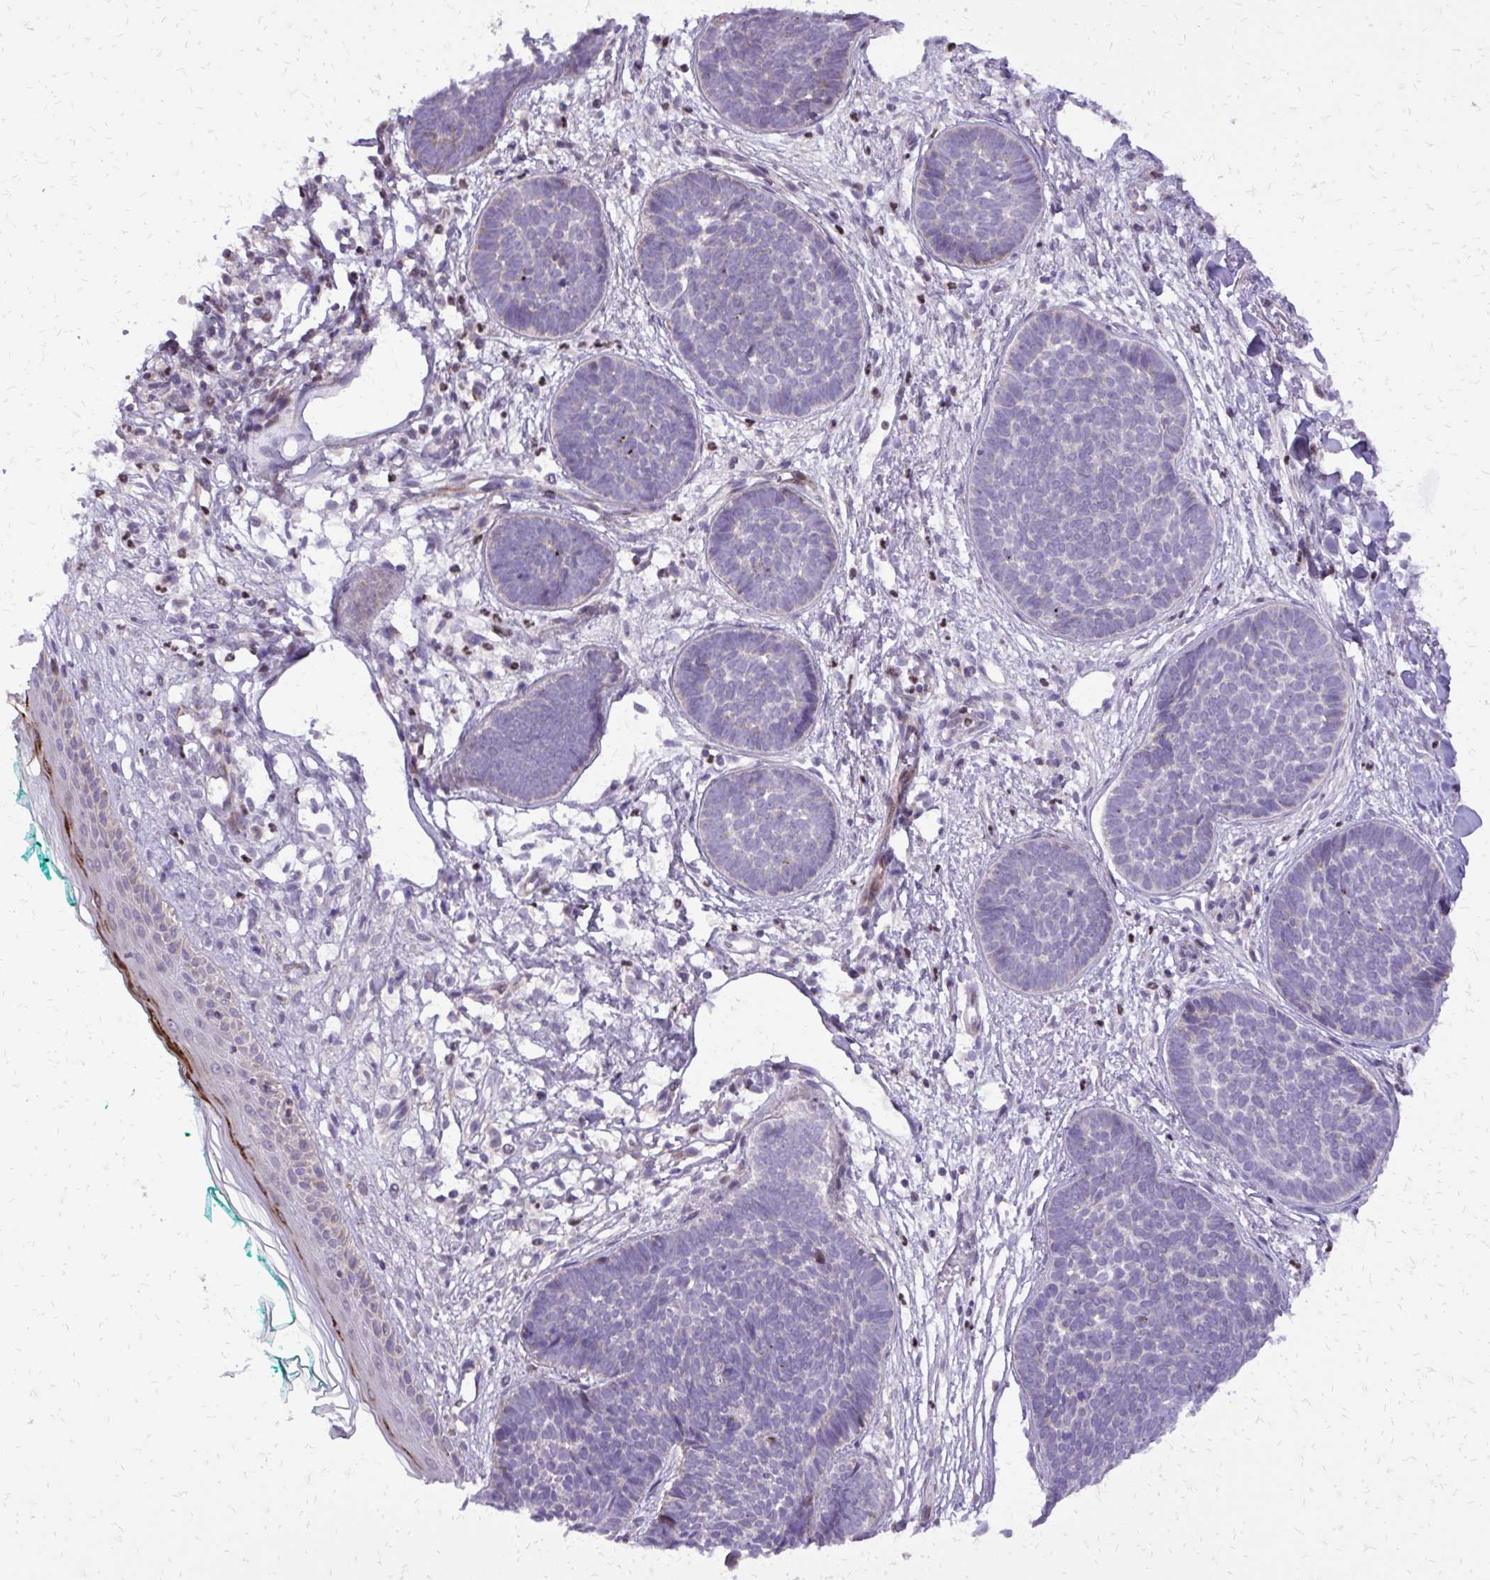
{"staining": {"intensity": "negative", "quantity": "none", "location": "none"}, "tissue": "skin cancer", "cell_type": "Tumor cells", "image_type": "cancer", "snomed": [{"axis": "morphology", "description": "Basal cell carcinoma"}, {"axis": "topography", "description": "Skin"}, {"axis": "topography", "description": "Skin of neck"}, {"axis": "topography", "description": "Skin of shoulder"}, {"axis": "topography", "description": "Skin of back"}], "caption": "Skin basal cell carcinoma stained for a protein using immunohistochemistry (IHC) exhibits no positivity tumor cells.", "gene": "ABCC3", "patient": {"sex": "male", "age": 80}}